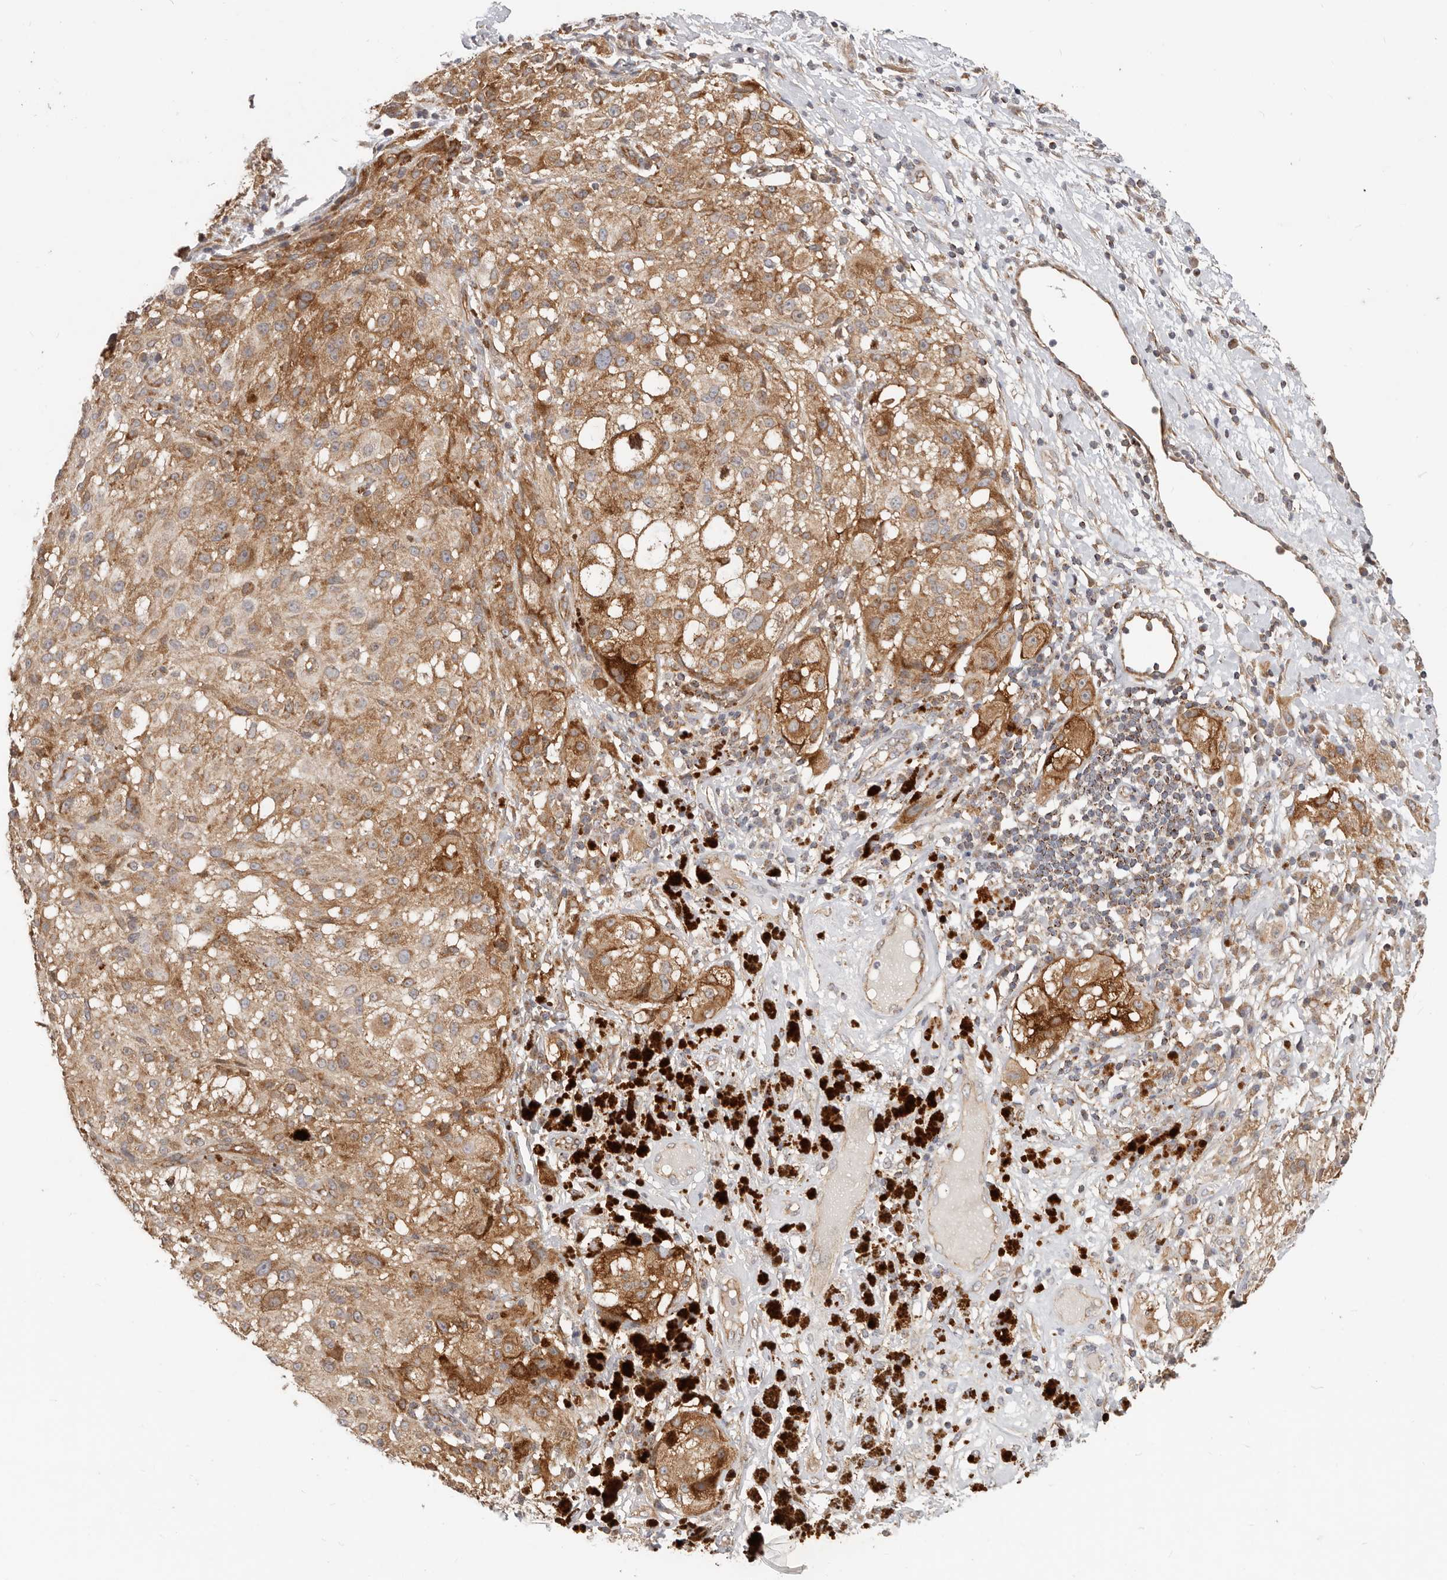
{"staining": {"intensity": "moderate", "quantity": ">75%", "location": "cytoplasmic/membranous"}, "tissue": "melanoma", "cell_type": "Tumor cells", "image_type": "cancer", "snomed": [{"axis": "morphology", "description": "Necrosis, NOS"}, {"axis": "morphology", "description": "Malignant melanoma, NOS"}, {"axis": "topography", "description": "Skin"}], "caption": "An immunohistochemistry image of neoplastic tissue is shown. Protein staining in brown shows moderate cytoplasmic/membranous positivity in melanoma within tumor cells. The staining is performed using DAB brown chromogen to label protein expression. The nuclei are counter-stained blue using hematoxylin.", "gene": "USP49", "patient": {"sex": "female", "age": 87}}